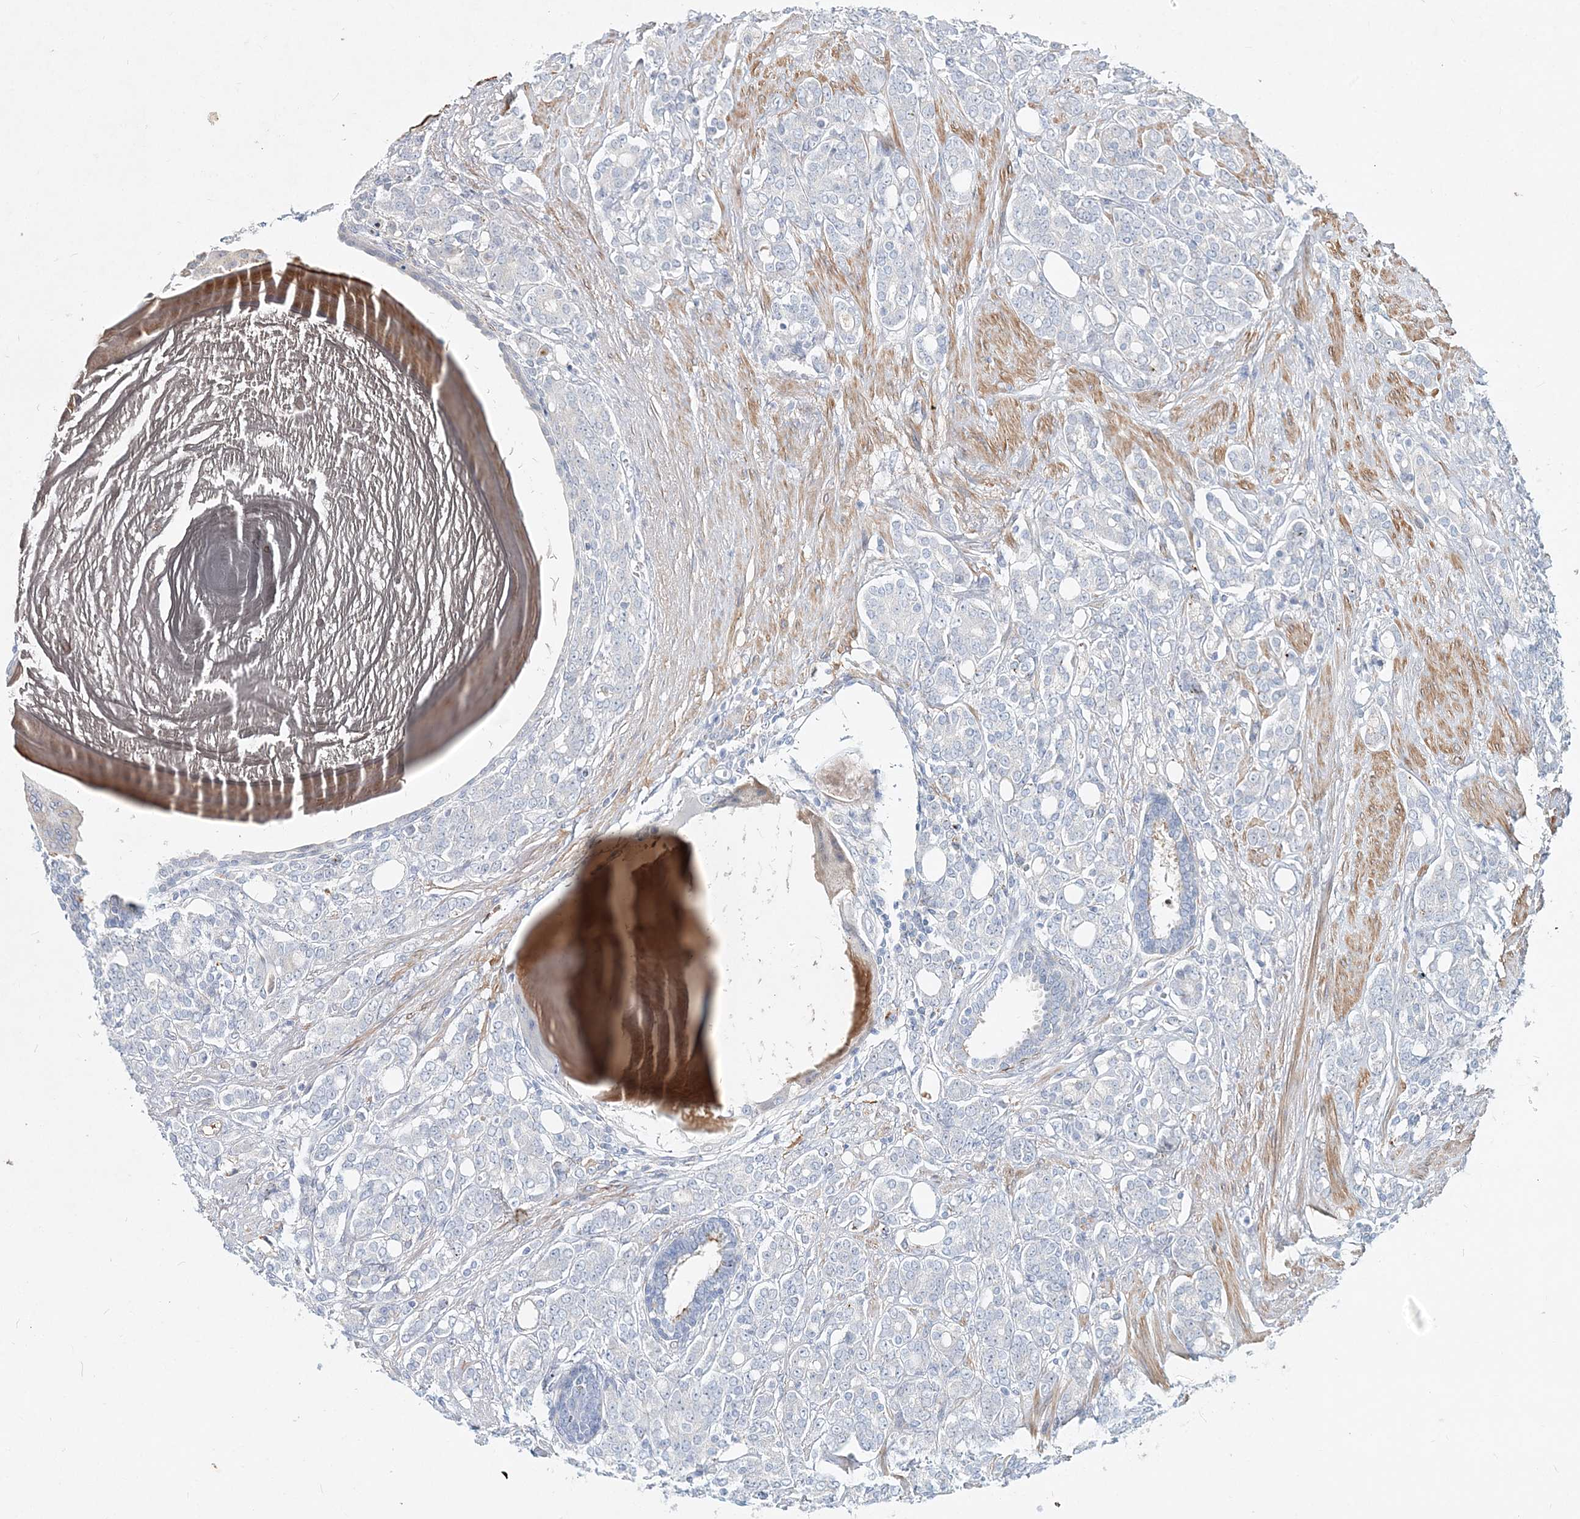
{"staining": {"intensity": "negative", "quantity": "none", "location": "none"}, "tissue": "prostate cancer", "cell_type": "Tumor cells", "image_type": "cancer", "snomed": [{"axis": "morphology", "description": "Adenocarcinoma, High grade"}, {"axis": "topography", "description": "Prostate"}], "caption": "A photomicrograph of prostate cancer (adenocarcinoma (high-grade)) stained for a protein shows no brown staining in tumor cells.", "gene": "DNAH5", "patient": {"sex": "male", "age": 62}}